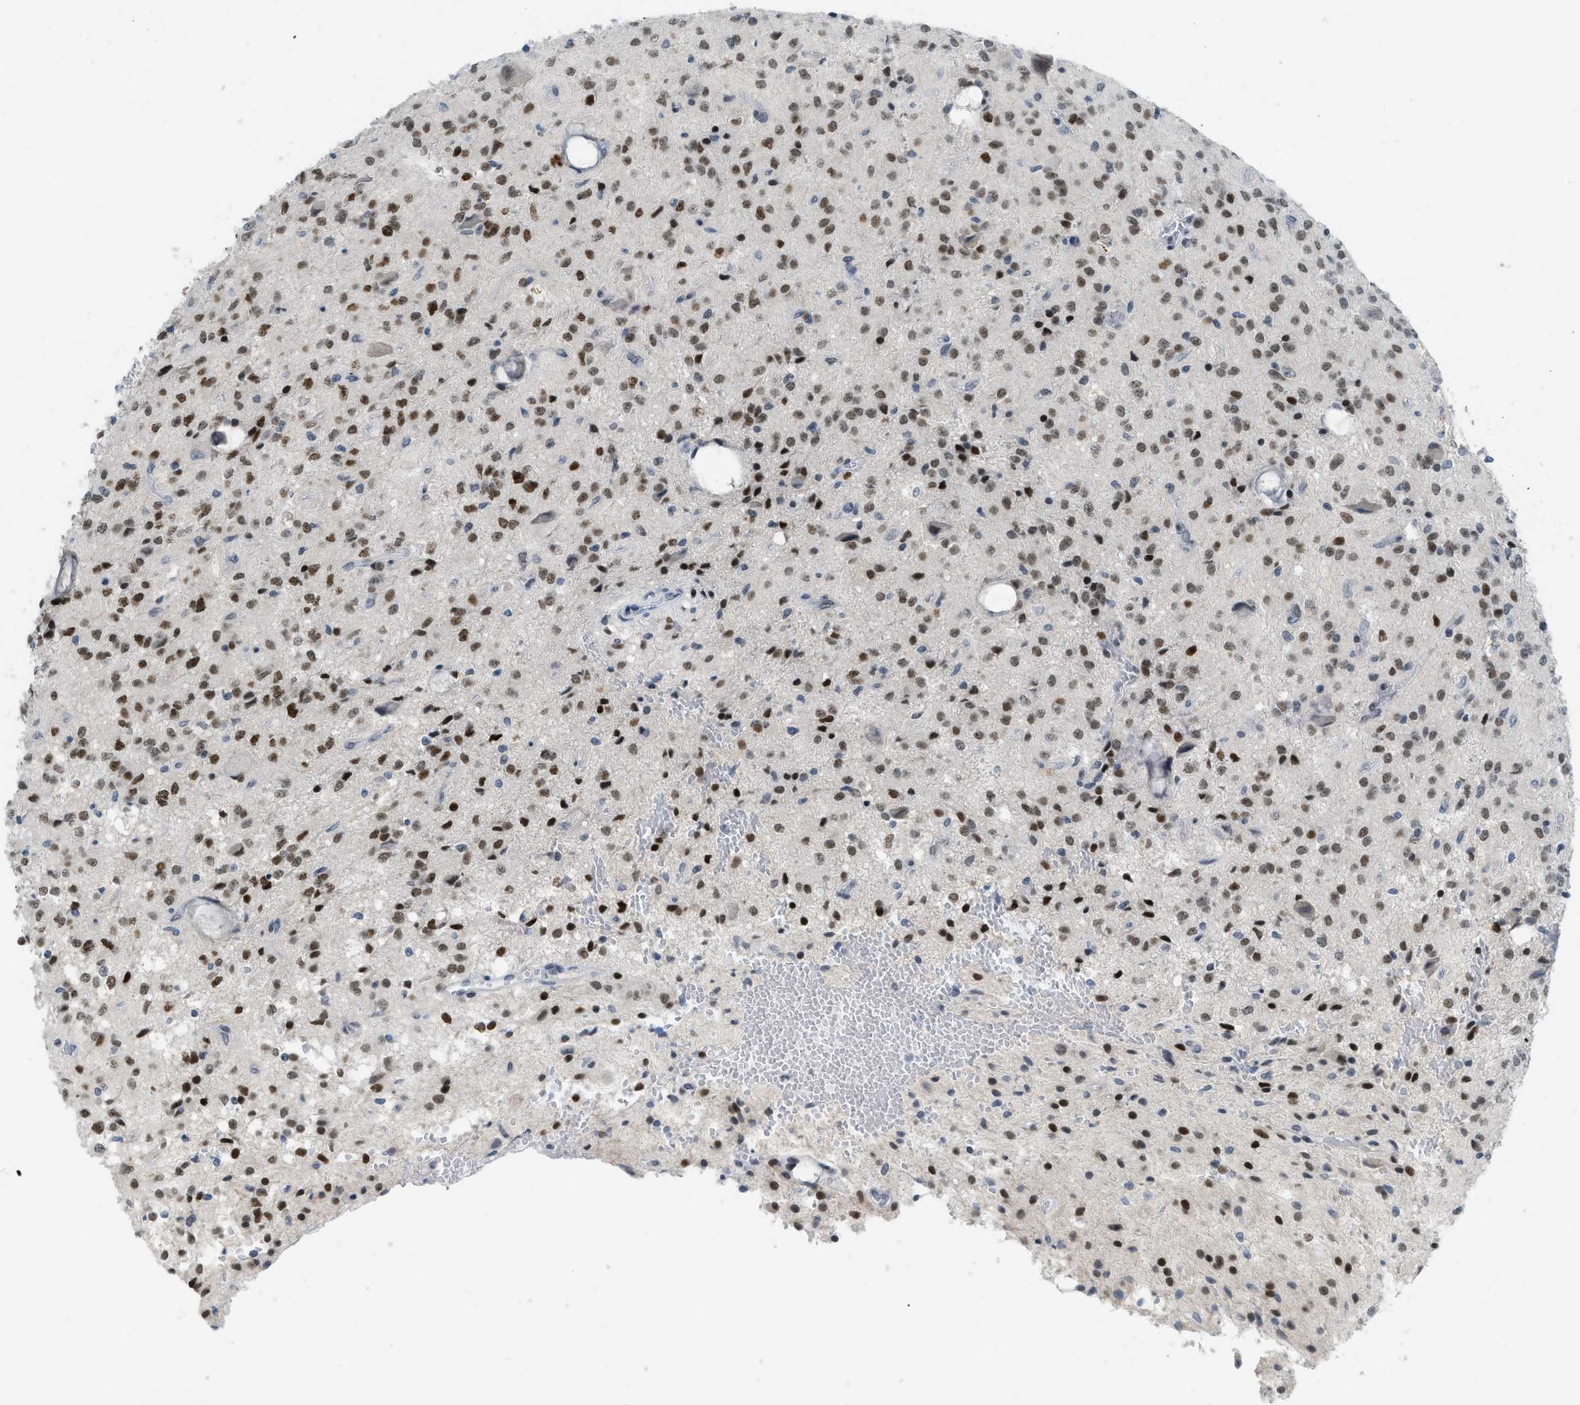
{"staining": {"intensity": "strong", "quantity": ">75%", "location": "nuclear"}, "tissue": "glioma", "cell_type": "Tumor cells", "image_type": "cancer", "snomed": [{"axis": "morphology", "description": "Glioma, malignant, High grade"}, {"axis": "topography", "description": "Brain"}], "caption": "Immunohistochemical staining of glioma demonstrates high levels of strong nuclear protein staining in about >75% of tumor cells. The protein is stained brown, and the nuclei are stained in blue (DAB IHC with brightfield microscopy, high magnification).", "gene": "PBX1", "patient": {"sex": "female", "age": 59}}